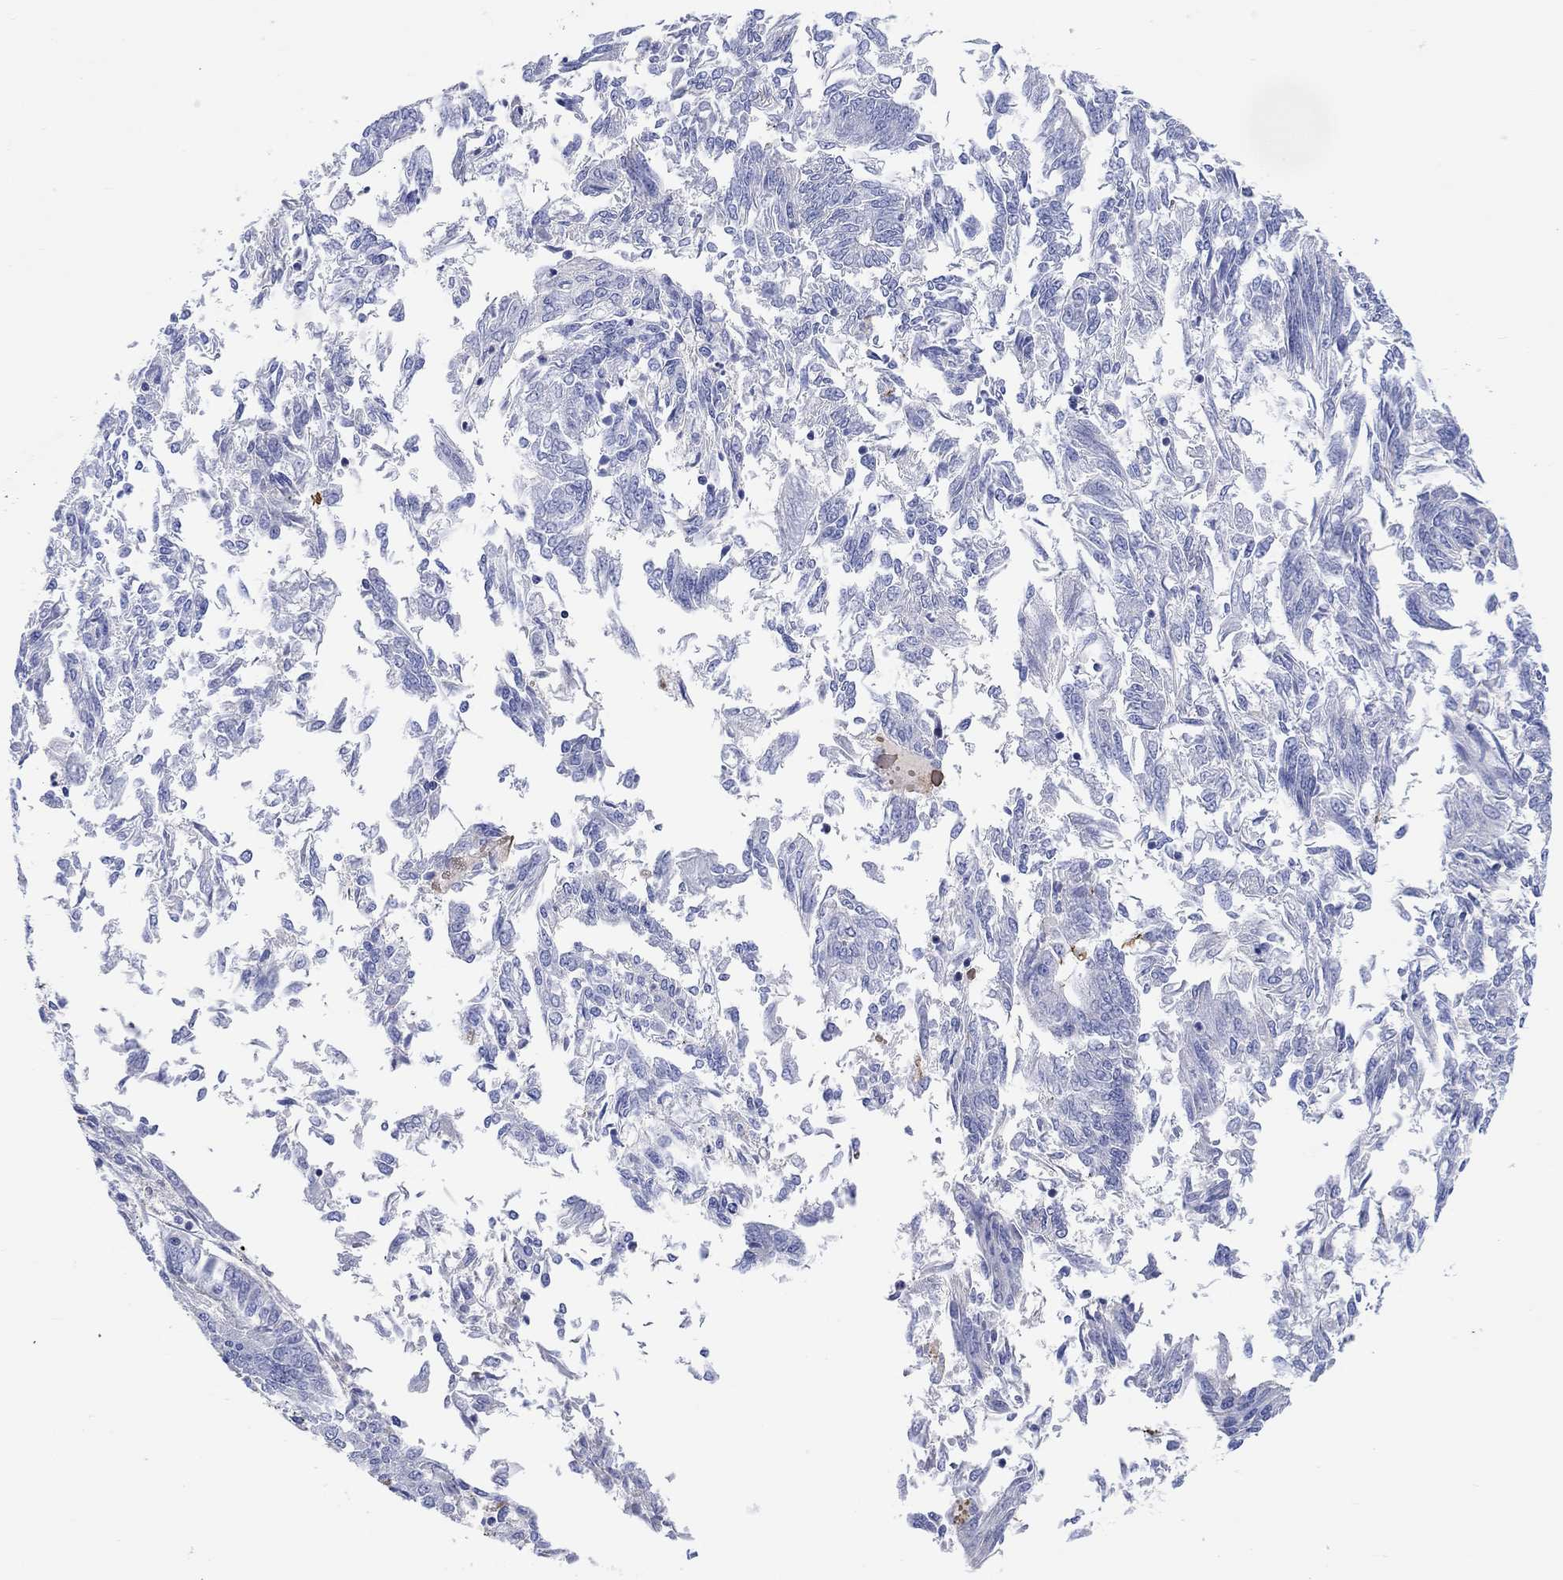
{"staining": {"intensity": "negative", "quantity": "none", "location": "none"}, "tissue": "endometrial cancer", "cell_type": "Tumor cells", "image_type": "cancer", "snomed": [{"axis": "morphology", "description": "Adenocarcinoma, NOS"}, {"axis": "topography", "description": "Endometrium"}], "caption": "Tumor cells are negative for protein expression in human endometrial cancer. Nuclei are stained in blue.", "gene": "GCM1", "patient": {"sex": "female", "age": 58}}